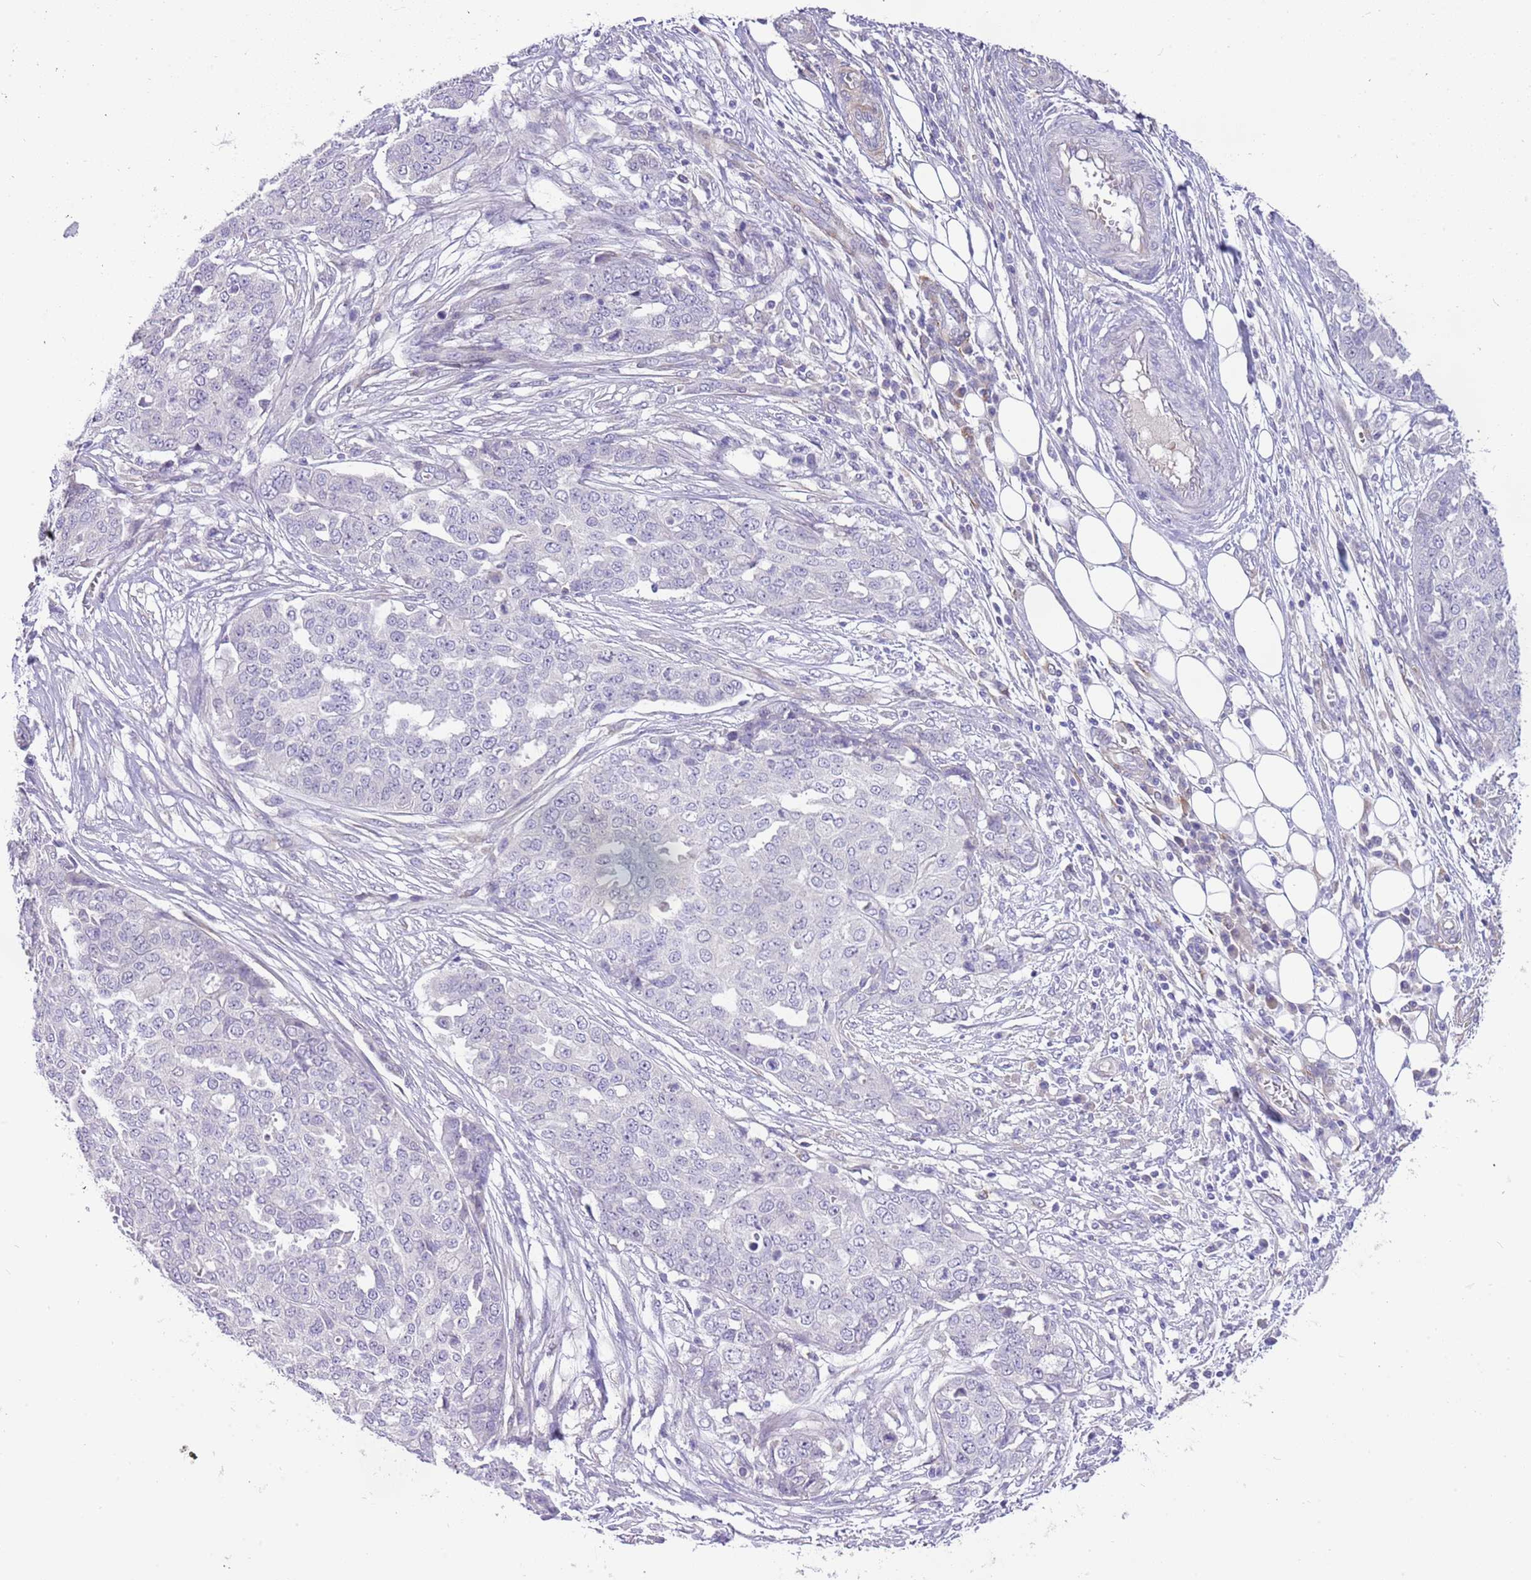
{"staining": {"intensity": "negative", "quantity": "none", "location": "none"}, "tissue": "ovarian cancer", "cell_type": "Tumor cells", "image_type": "cancer", "snomed": [{"axis": "morphology", "description": "Cystadenocarcinoma, serous, NOS"}, {"axis": "topography", "description": "Soft tissue"}, {"axis": "topography", "description": "Ovary"}], "caption": "Protein analysis of ovarian cancer (serous cystadenocarcinoma) demonstrates no significant expression in tumor cells.", "gene": "RFK", "patient": {"sex": "female", "age": 57}}